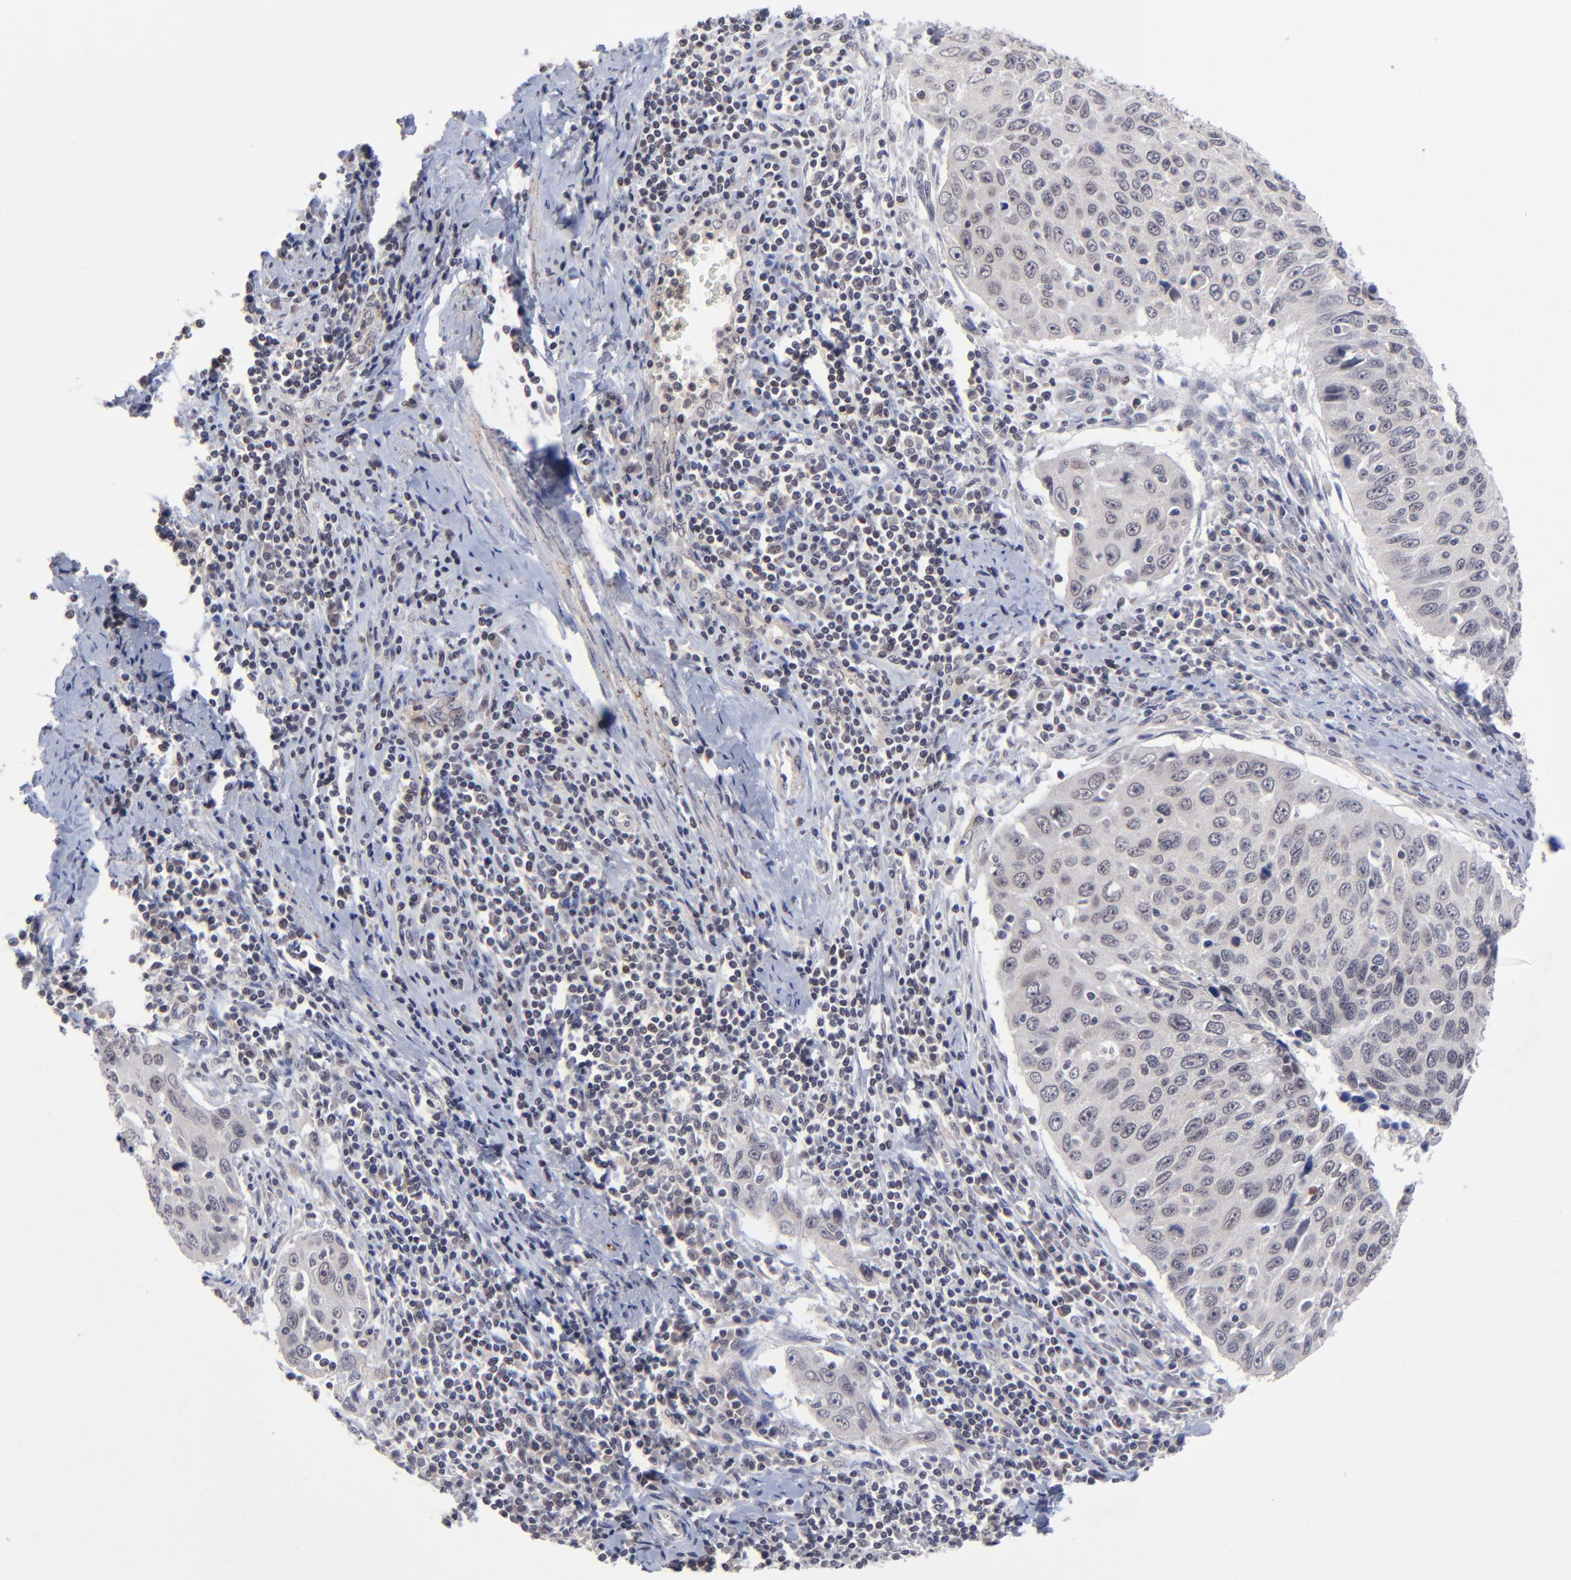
{"staining": {"intensity": "negative", "quantity": "none", "location": "none"}, "tissue": "cervical cancer", "cell_type": "Tumor cells", "image_type": "cancer", "snomed": [{"axis": "morphology", "description": "Squamous cell carcinoma, NOS"}, {"axis": "topography", "description": "Cervix"}], "caption": "There is no significant positivity in tumor cells of cervical squamous cell carcinoma.", "gene": "ZNF419", "patient": {"sex": "female", "age": 53}}